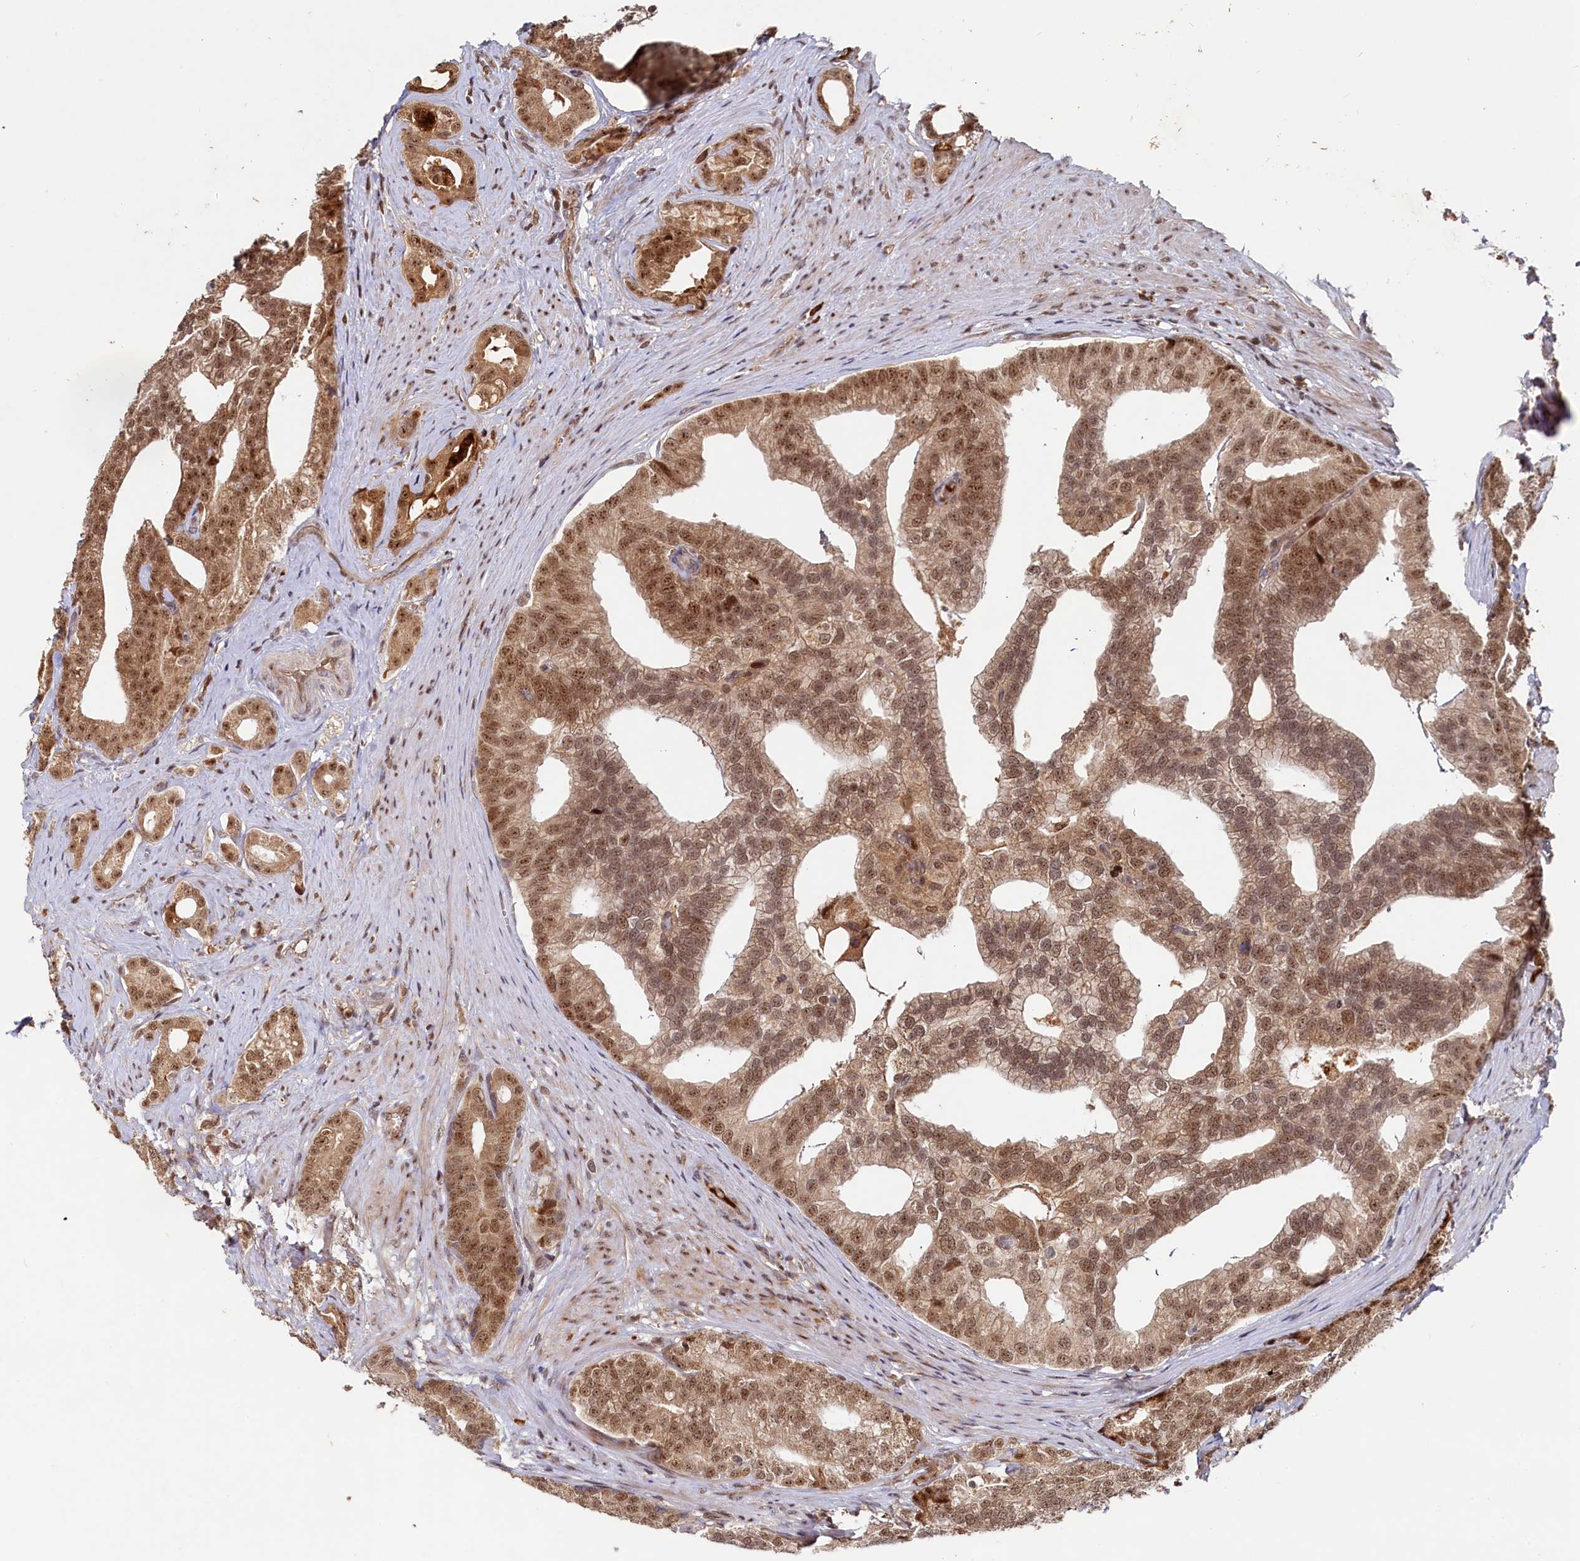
{"staining": {"intensity": "moderate", "quantity": ">75%", "location": "cytoplasmic/membranous,nuclear"}, "tissue": "prostate cancer", "cell_type": "Tumor cells", "image_type": "cancer", "snomed": [{"axis": "morphology", "description": "Adenocarcinoma, Low grade"}, {"axis": "topography", "description": "Prostate"}], "caption": "Prostate adenocarcinoma (low-grade) stained for a protein (brown) exhibits moderate cytoplasmic/membranous and nuclear positive positivity in about >75% of tumor cells.", "gene": "TRAPPC4", "patient": {"sex": "male", "age": 71}}